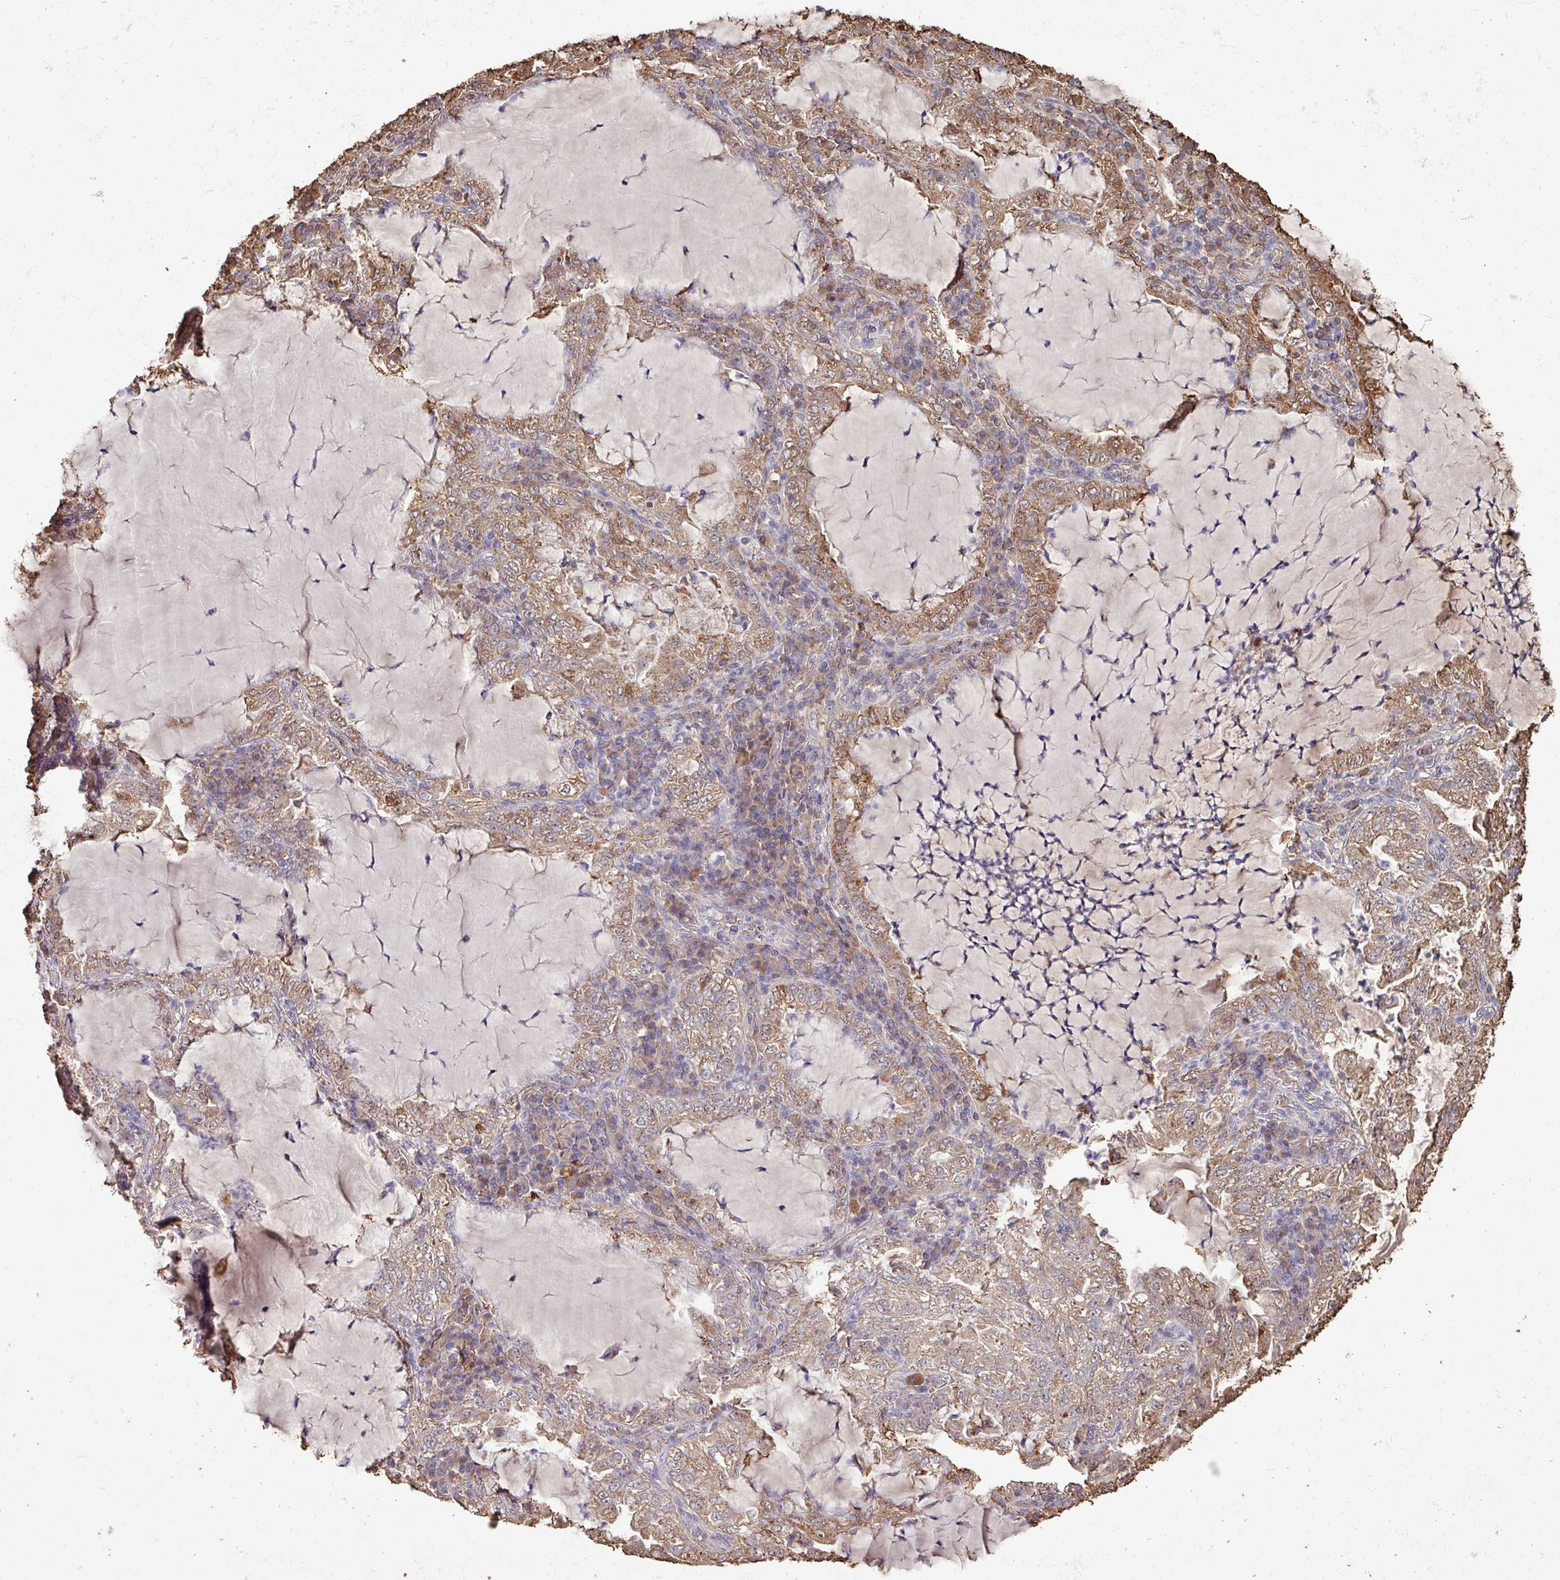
{"staining": {"intensity": "moderate", "quantity": ">75%", "location": "cytoplasmic/membranous"}, "tissue": "lung cancer", "cell_type": "Tumor cells", "image_type": "cancer", "snomed": [{"axis": "morphology", "description": "Adenocarcinoma, NOS"}, {"axis": "topography", "description": "Lung"}], "caption": "An image showing moderate cytoplasmic/membranous positivity in about >75% of tumor cells in lung cancer, as visualized by brown immunohistochemical staining.", "gene": "CAMK2B", "patient": {"sex": "female", "age": 73}}